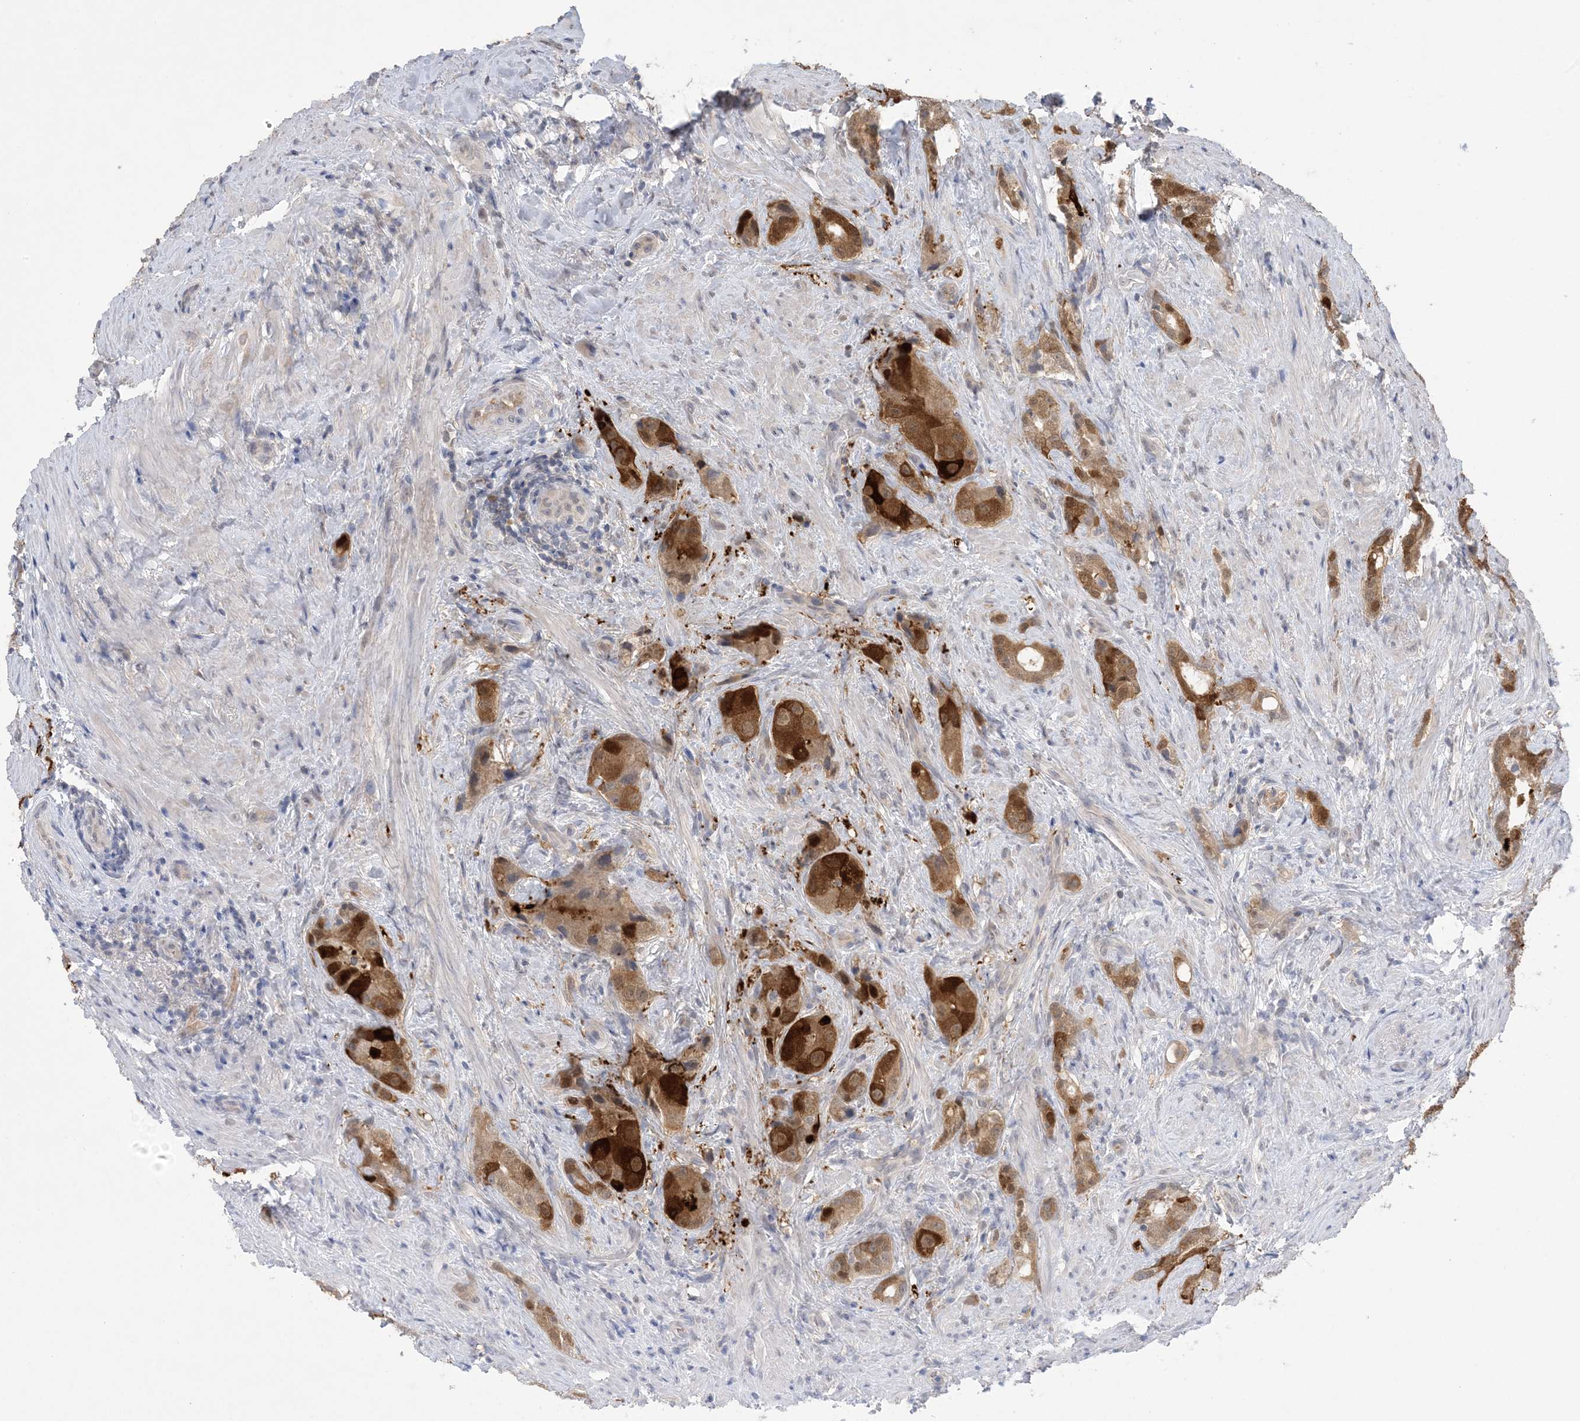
{"staining": {"intensity": "strong", "quantity": ">75%", "location": "cytoplasmic/membranous"}, "tissue": "prostate cancer", "cell_type": "Tumor cells", "image_type": "cancer", "snomed": [{"axis": "morphology", "description": "Adenocarcinoma, Low grade"}, {"axis": "topography", "description": "Prostate"}], "caption": "Strong cytoplasmic/membranous positivity is appreciated in approximately >75% of tumor cells in prostate adenocarcinoma (low-grade). (Brightfield microscopy of DAB IHC at high magnification).", "gene": "HMGCS1", "patient": {"sex": "male", "age": 71}}